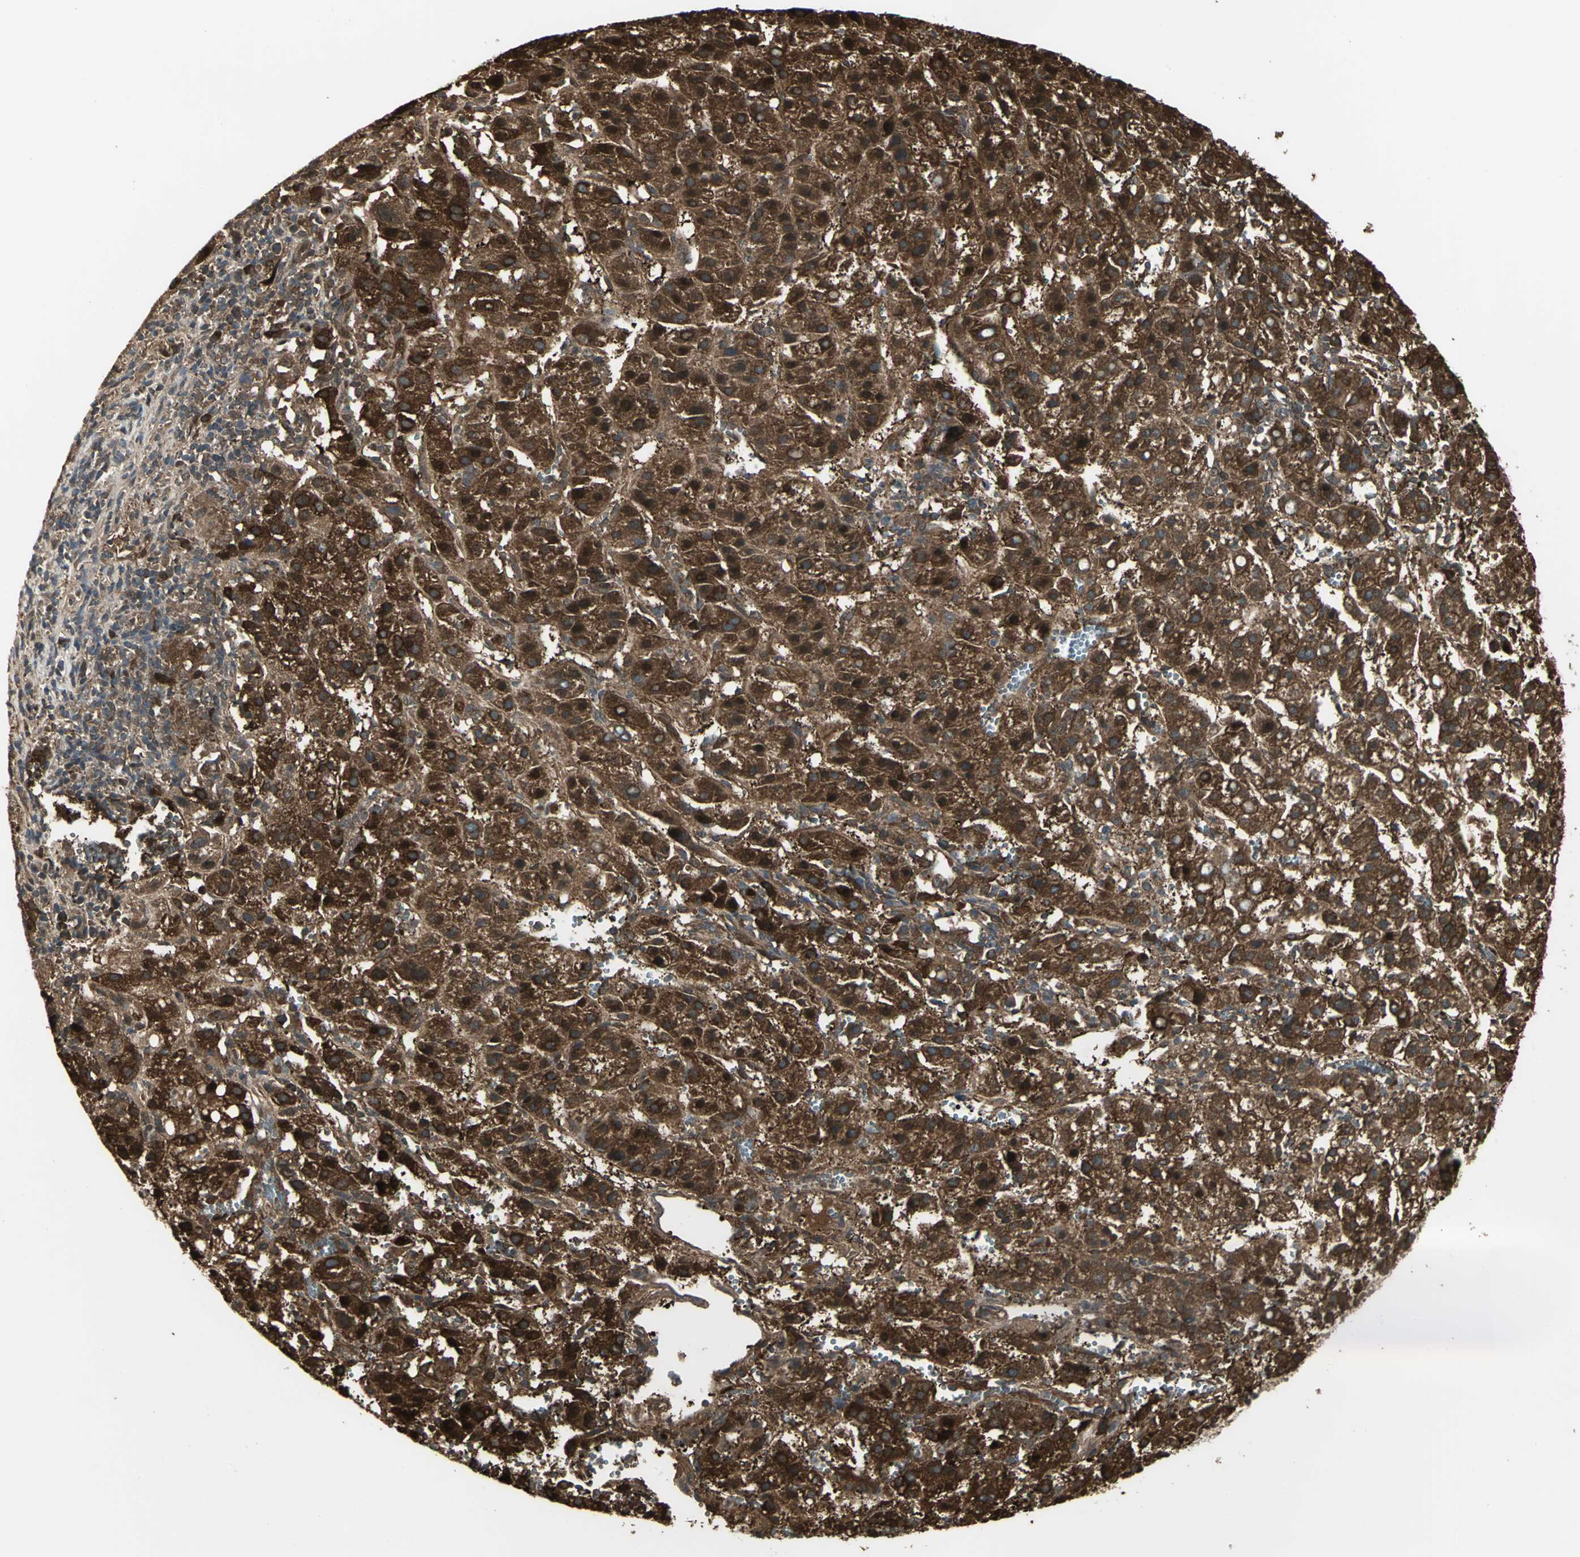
{"staining": {"intensity": "strong", "quantity": ">75%", "location": "cytoplasmic/membranous"}, "tissue": "liver cancer", "cell_type": "Tumor cells", "image_type": "cancer", "snomed": [{"axis": "morphology", "description": "Carcinoma, Hepatocellular, NOS"}, {"axis": "topography", "description": "Liver"}], "caption": "Immunohistochemical staining of human liver cancer (hepatocellular carcinoma) exhibits high levels of strong cytoplasmic/membranous protein expression in about >75% of tumor cells.", "gene": "PRXL2B", "patient": {"sex": "female", "age": 58}}